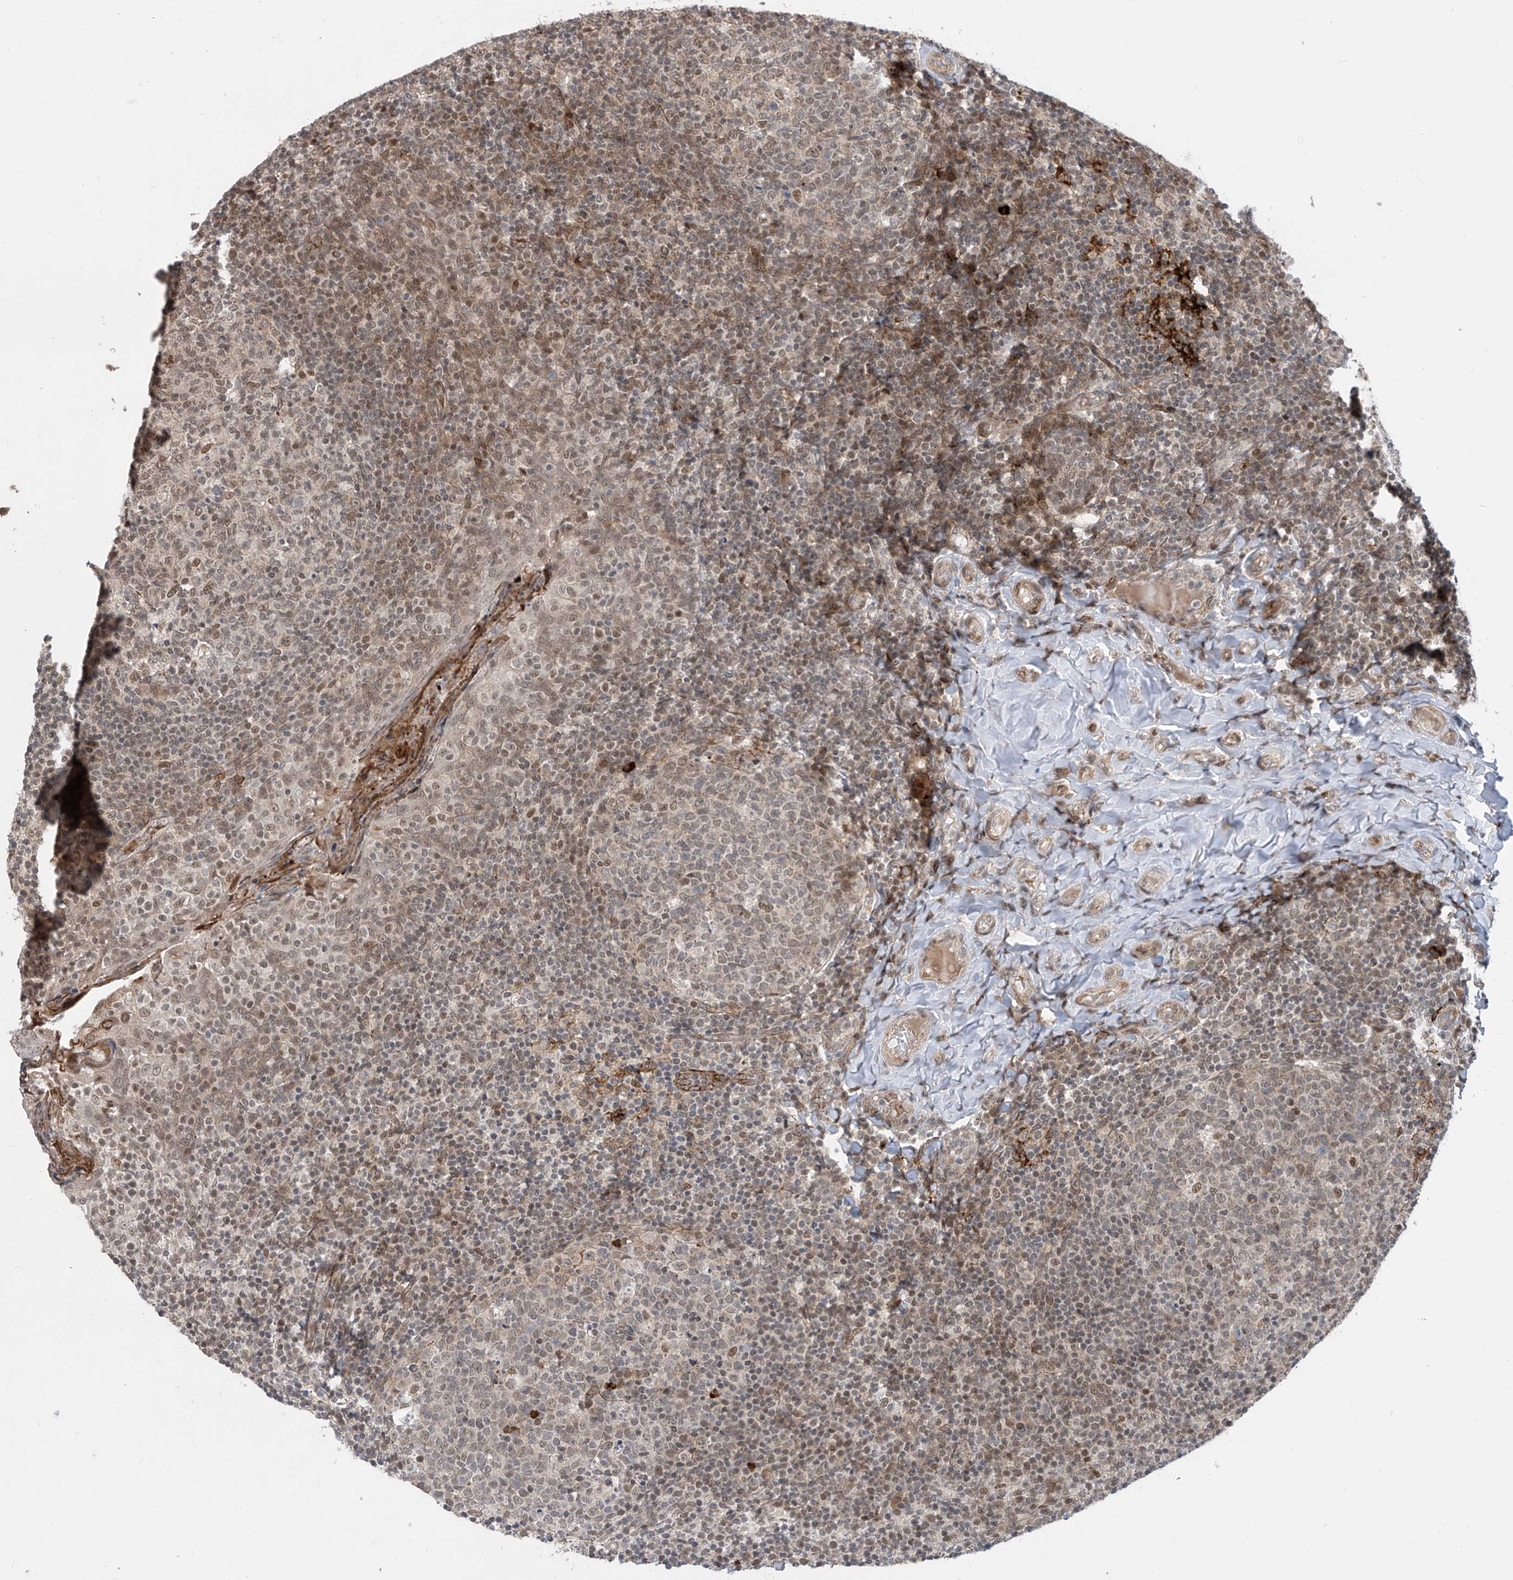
{"staining": {"intensity": "moderate", "quantity": "25%-75%", "location": "nuclear"}, "tissue": "tonsil", "cell_type": "Germinal center cells", "image_type": "normal", "snomed": [{"axis": "morphology", "description": "Normal tissue, NOS"}, {"axis": "topography", "description": "Tonsil"}], "caption": "Protein staining of benign tonsil reveals moderate nuclear expression in about 25%-75% of germinal center cells.", "gene": "LAGE3", "patient": {"sex": "female", "age": 19}}